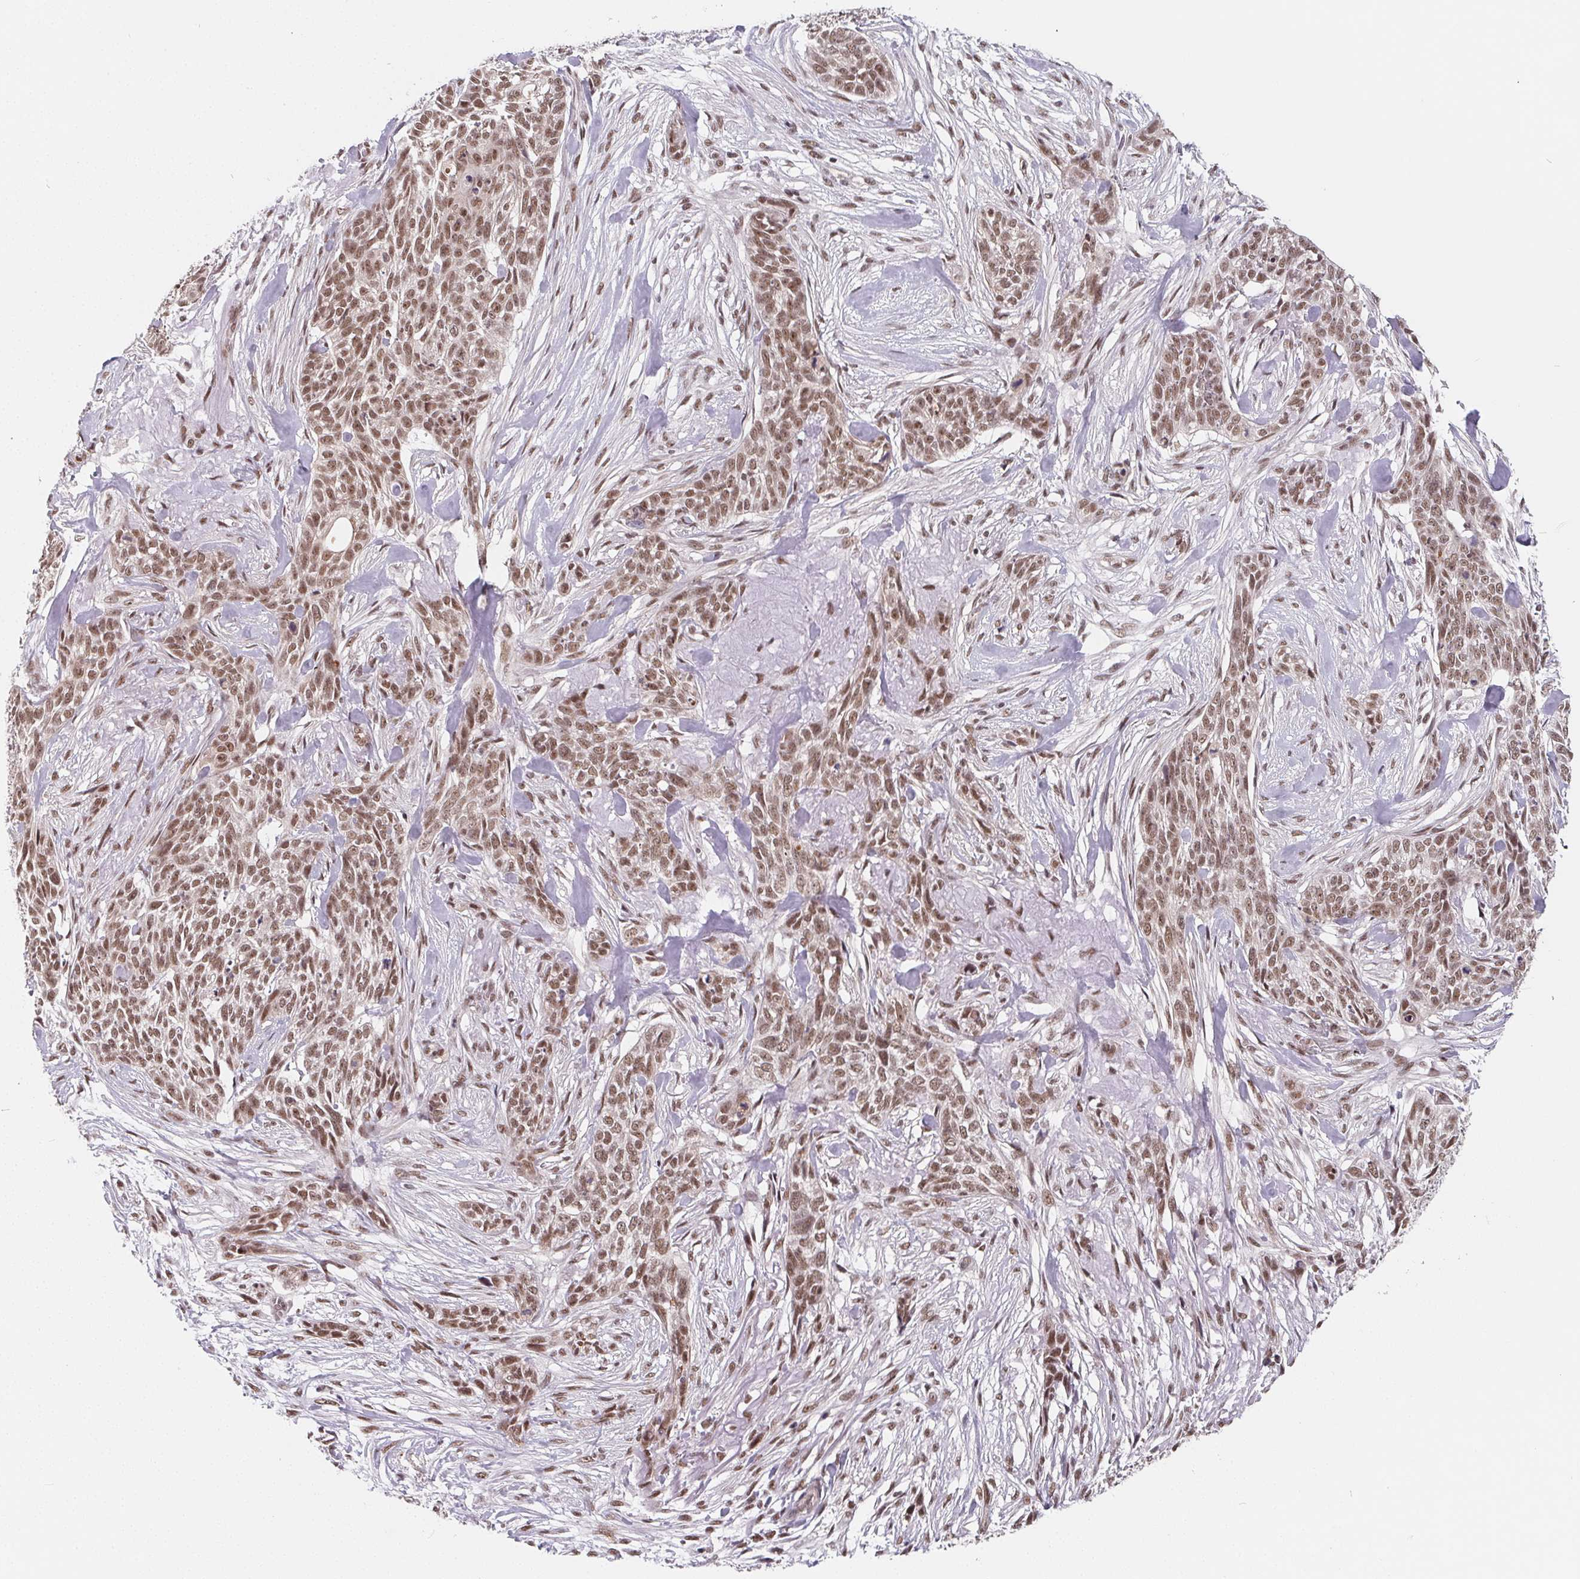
{"staining": {"intensity": "moderate", "quantity": ">75%", "location": "nuclear"}, "tissue": "skin cancer", "cell_type": "Tumor cells", "image_type": "cancer", "snomed": [{"axis": "morphology", "description": "Basal cell carcinoma"}, {"axis": "topography", "description": "Skin"}], "caption": "An immunohistochemistry histopathology image of neoplastic tissue is shown. Protein staining in brown highlights moderate nuclear positivity in basal cell carcinoma (skin) within tumor cells.", "gene": "TCERG1", "patient": {"sex": "male", "age": 74}}